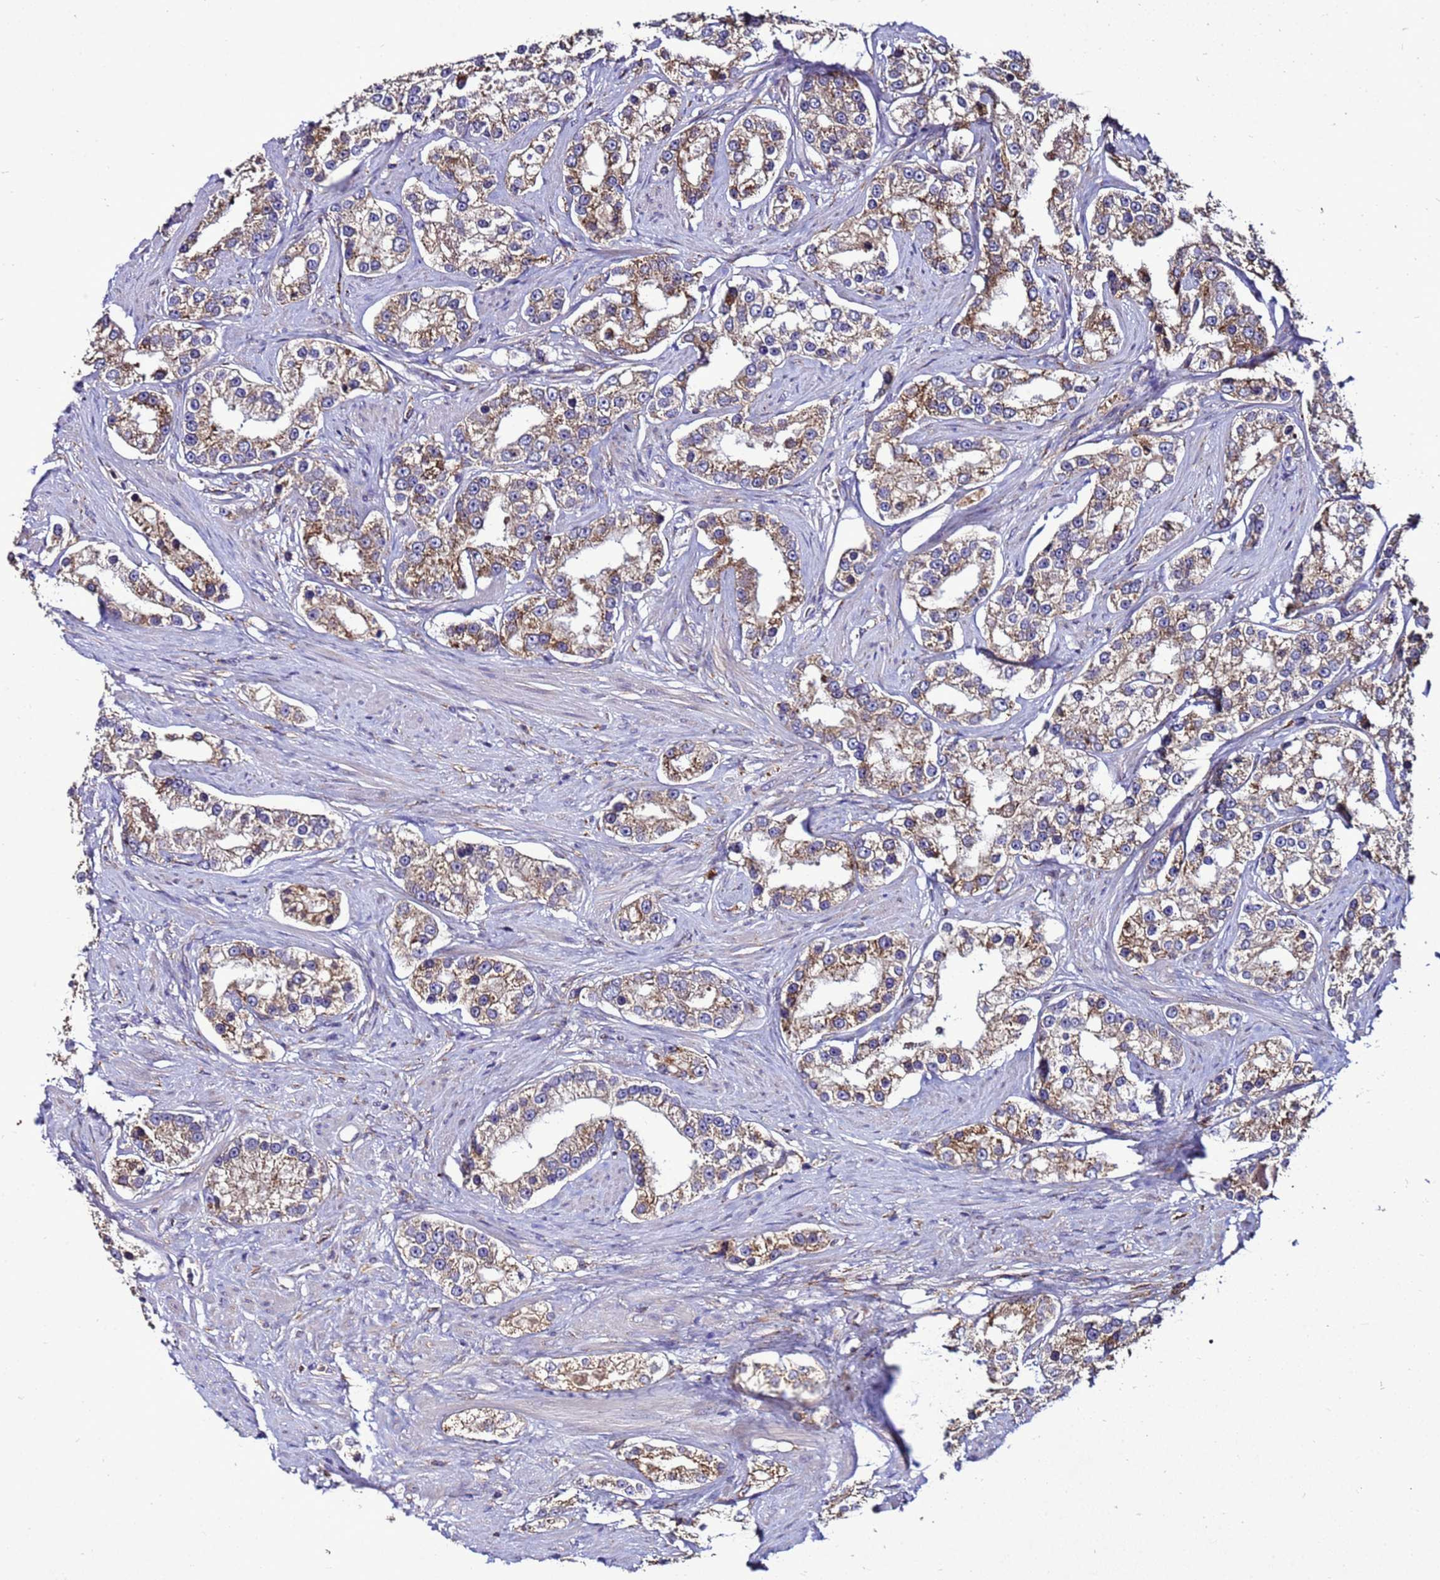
{"staining": {"intensity": "moderate", "quantity": ">75%", "location": "cytoplasmic/membranous"}, "tissue": "prostate cancer", "cell_type": "Tumor cells", "image_type": "cancer", "snomed": [{"axis": "morphology", "description": "Normal tissue, NOS"}, {"axis": "morphology", "description": "Adenocarcinoma, High grade"}, {"axis": "topography", "description": "Prostate"}], "caption": "Moderate cytoplasmic/membranous expression is identified in approximately >75% of tumor cells in prostate adenocarcinoma (high-grade).", "gene": "ANTKMT", "patient": {"sex": "male", "age": 83}}